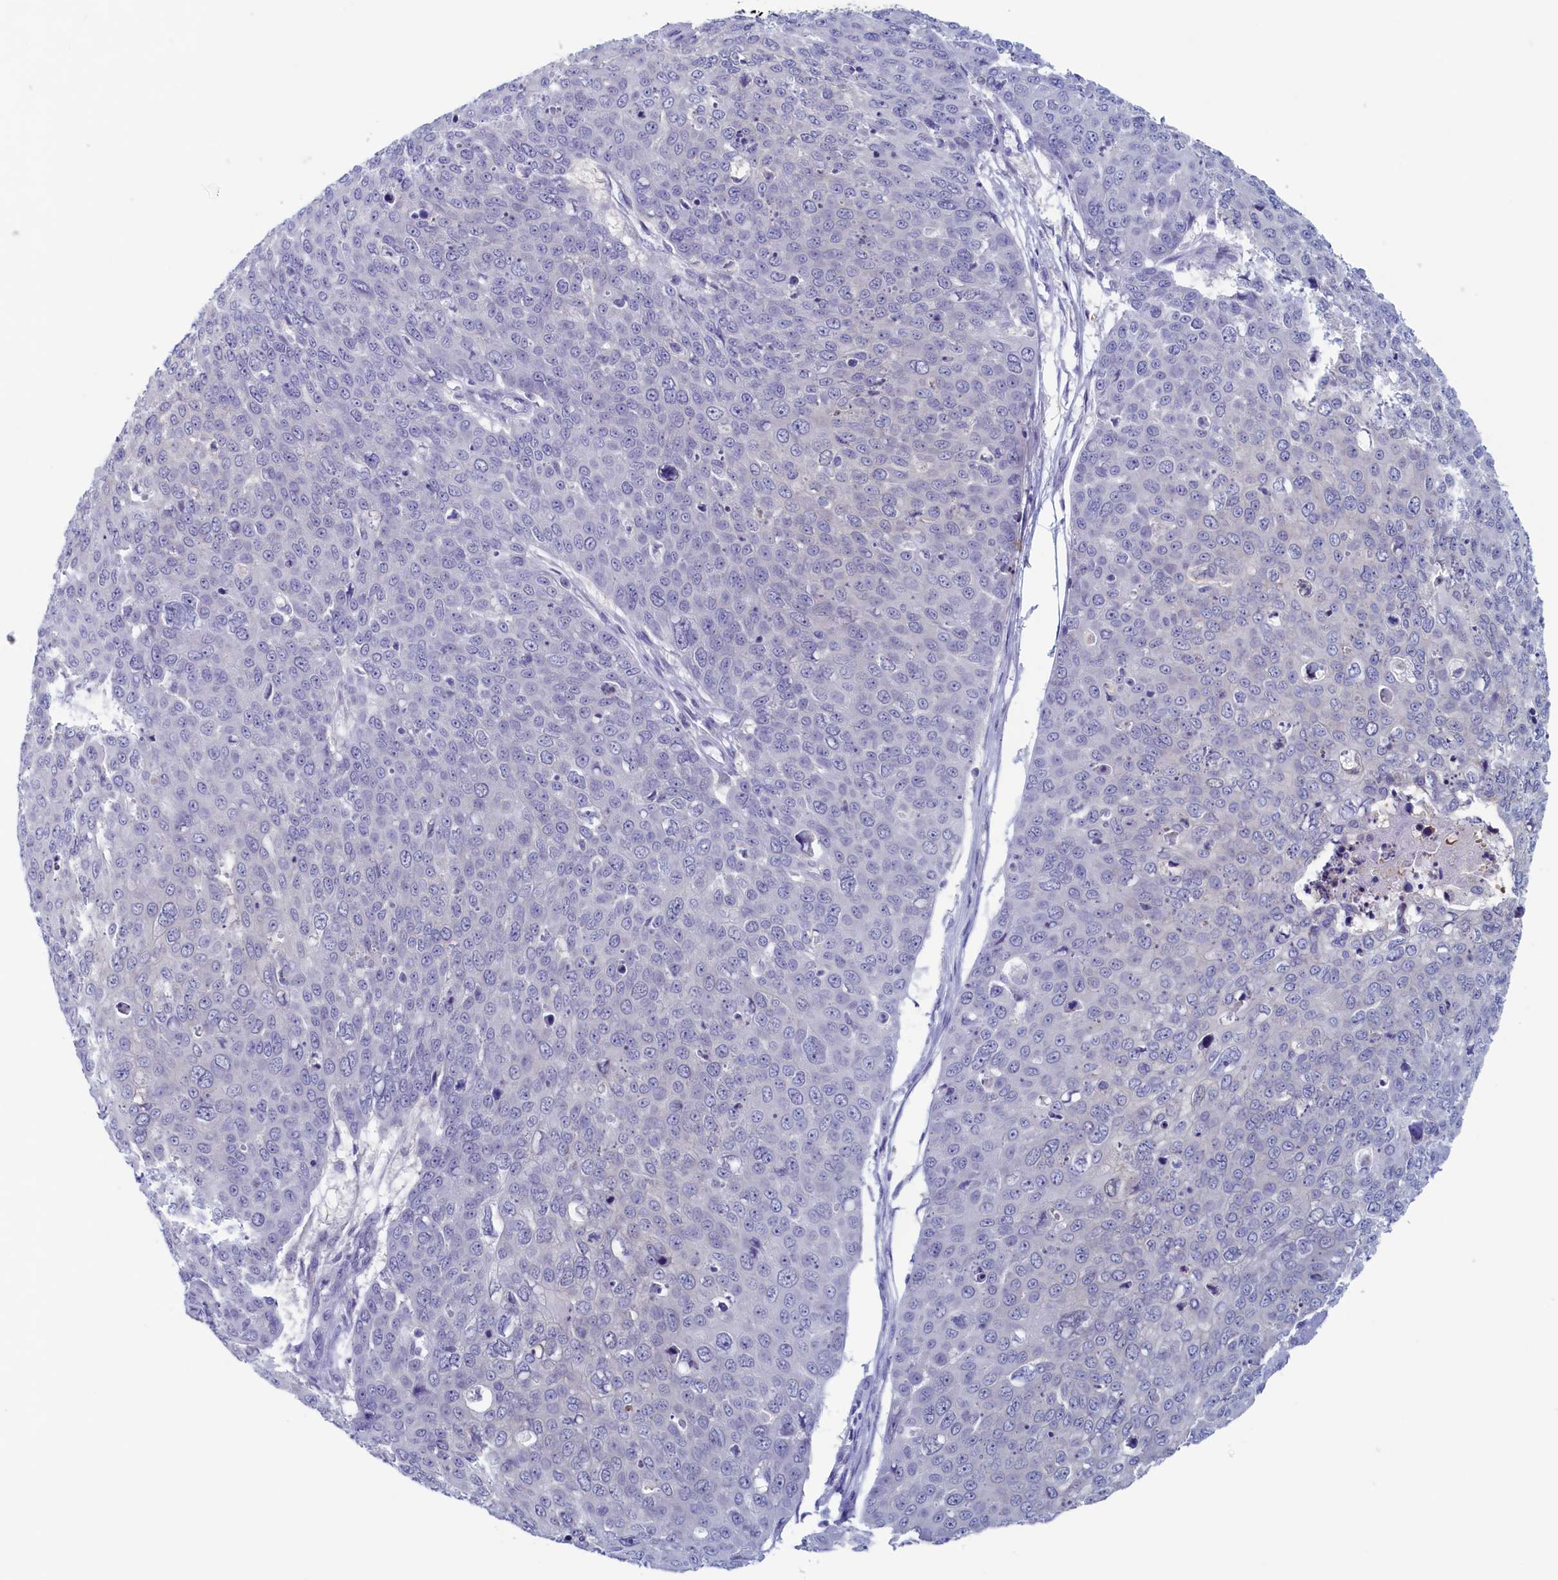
{"staining": {"intensity": "negative", "quantity": "none", "location": "none"}, "tissue": "skin cancer", "cell_type": "Tumor cells", "image_type": "cancer", "snomed": [{"axis": "morphology", "description": "Squamous cell carcinoma, NOS"}, {"axis": "topography", "description": "Skin"}], "caption": "Tumor cells are negative for protein expression in human skin cancer.", "gene": "WDR76", "patient": {"sex": "male", "age": 71}}